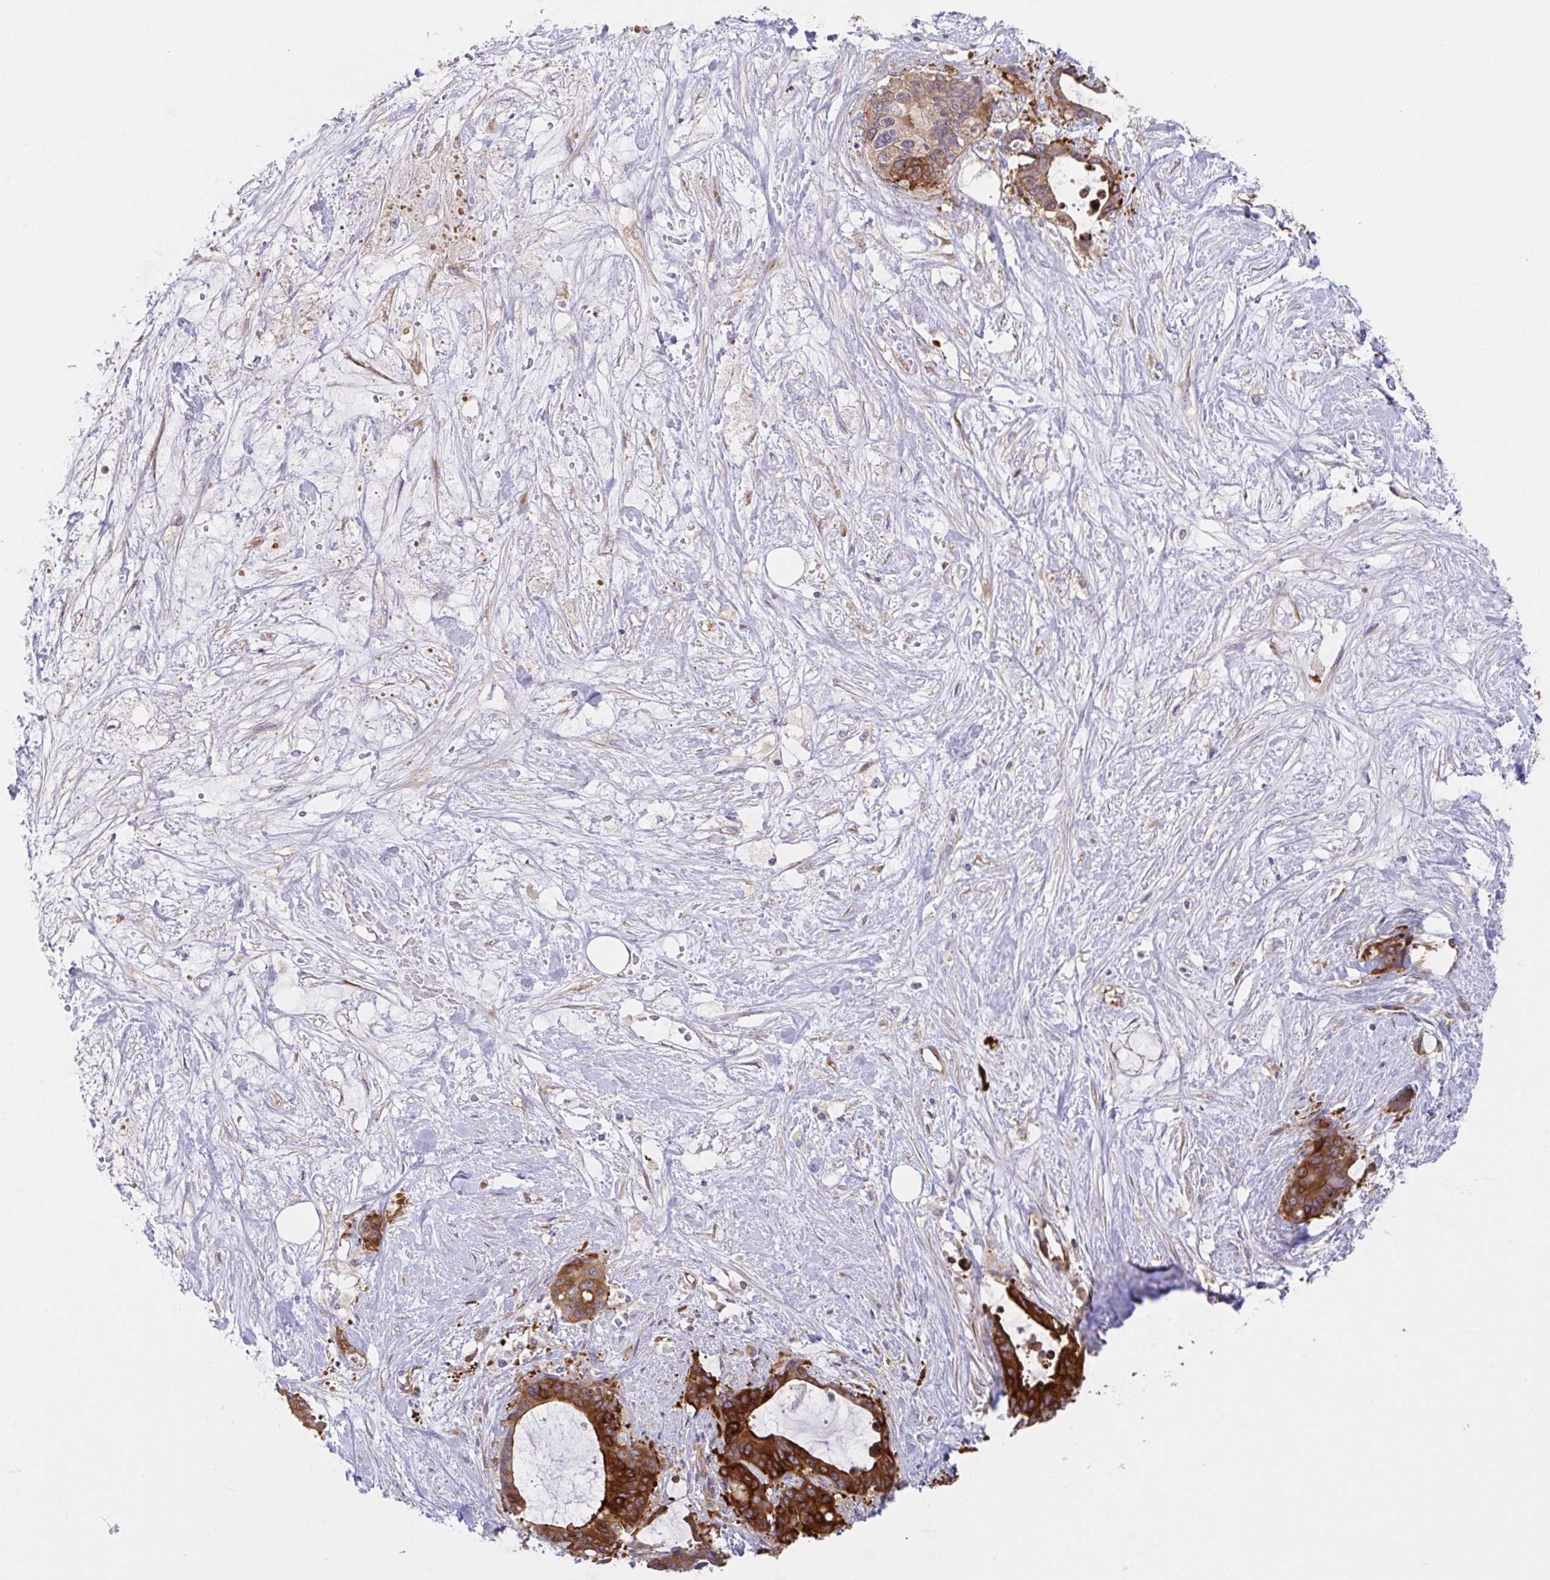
{"staining": {"intensity": "strong", "quantity": ">75%", "location": "cytoplasmic/membranous"}, "tissue": "liver cancer", "cell_type": "Tumor cells", "image_type": "cancer", "snomed": [{"axis": "morphology", "description": "Normal tissue, NOS"}, {"axis": "morphology", "description": "Cholangiocarcinoma"}, {"axis": "topography", "description": "Liver"}, {"axis": "topography", "description": "Peripheral nerve tissue"}], "caption": "Protein expression analysis of human cholangiocarcinoma (liver) reveals strong cytoplasmic/membranous staining in approximately >75% of tumor cells.", "gene": "YARS2", "patient": {"sex": "female", "age": 73}}